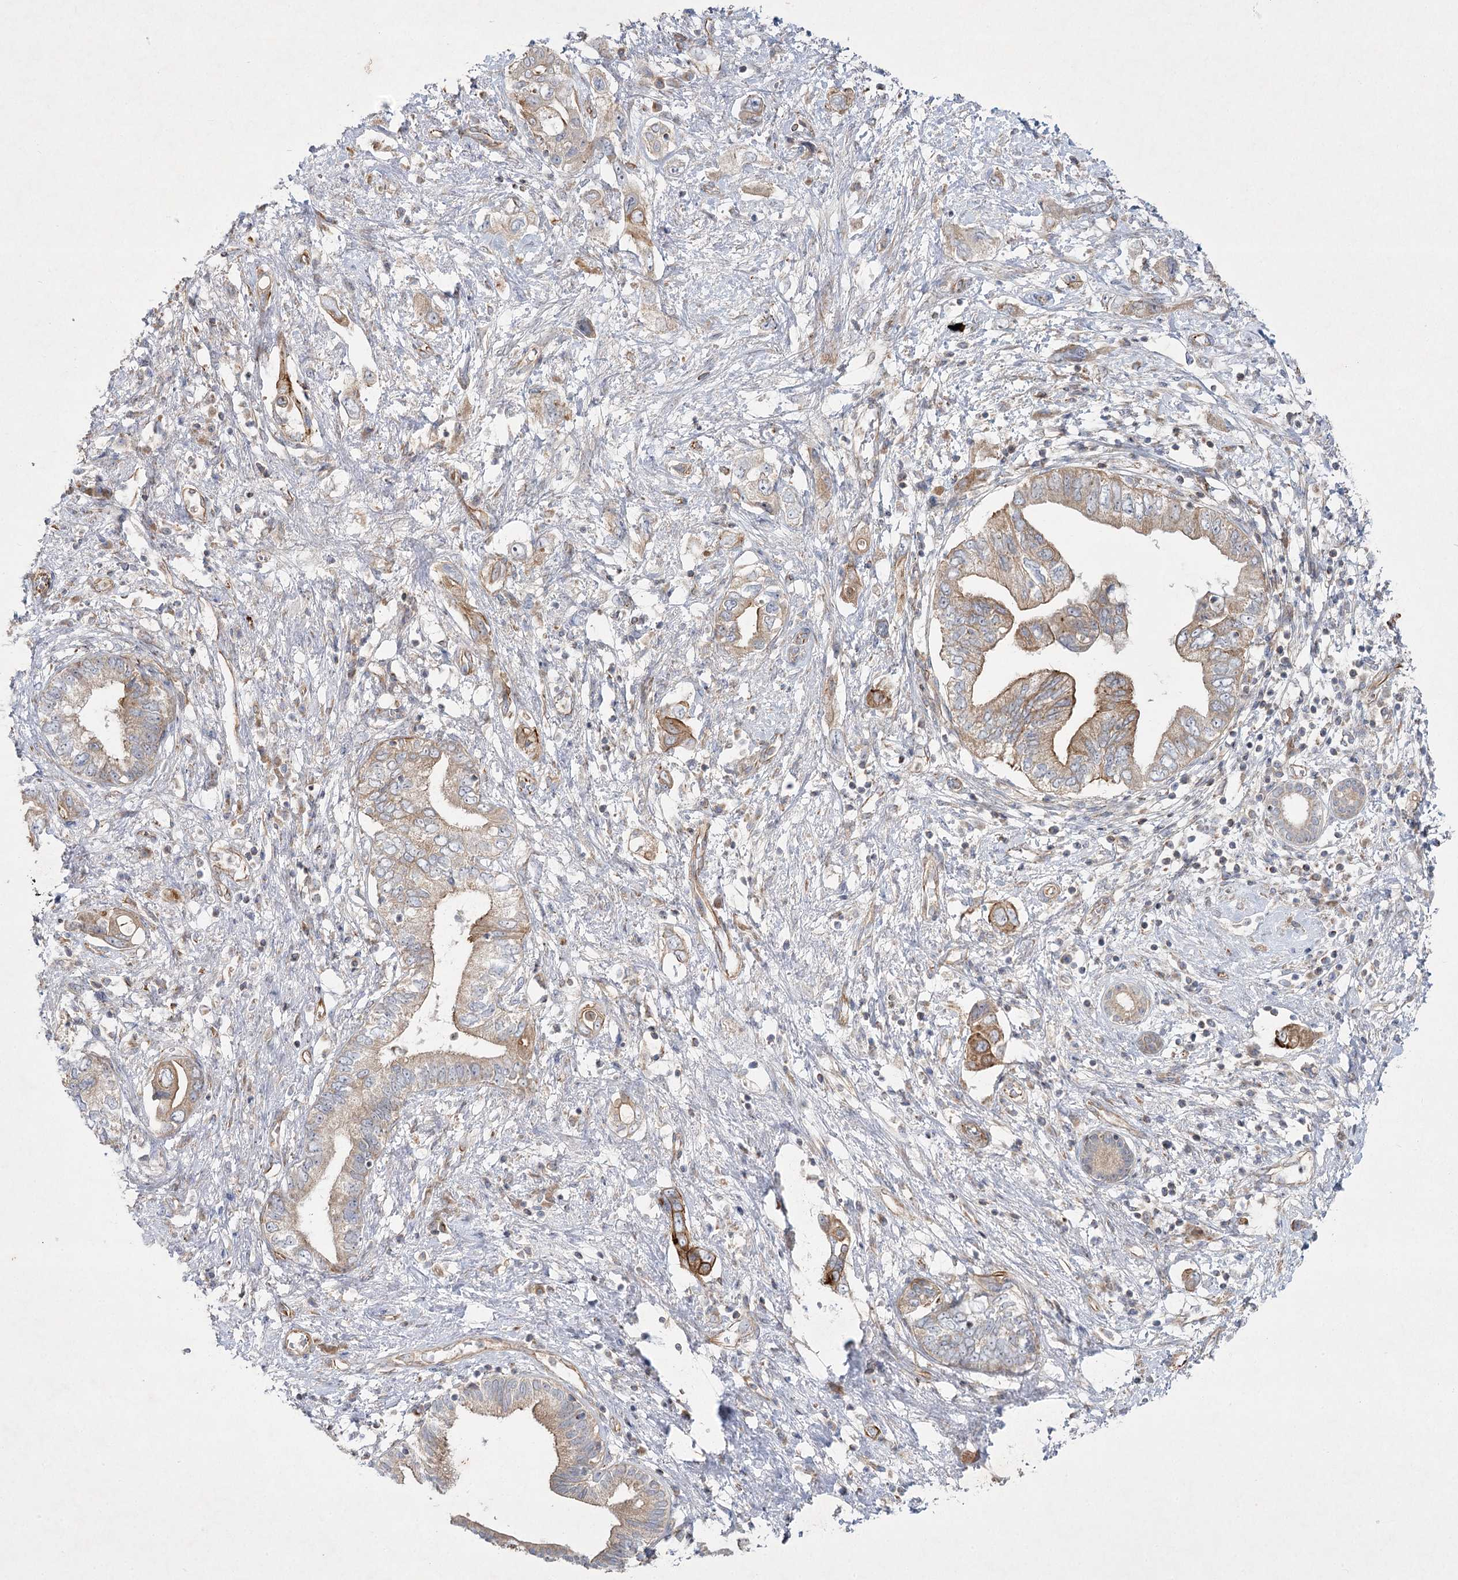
{"staining": {"intensity": "moderate", "quantity": "<25%", "location": "cytoplasmic/membranous"}, "tissue": "pancreatic cancer", "cell_type": "Tumor cells", "image_type": "cancer", "snomed": [{"axis": "morphology", "description": "Adenocarcinoma, NOS"}, {"axis": "topography", "description": "Pancreas"}], "caption": "Protein analysis of pancreatic cancer (adenocarcinoma) tissue displays moderate cytoplasmic/membranous positivity in approximately <25% of tumor cells. (DAB = brown stain, brightfield microscopy at high magnification).", "gene": "KIAA0825", "patient": {"sex": "female", "age": 73}}